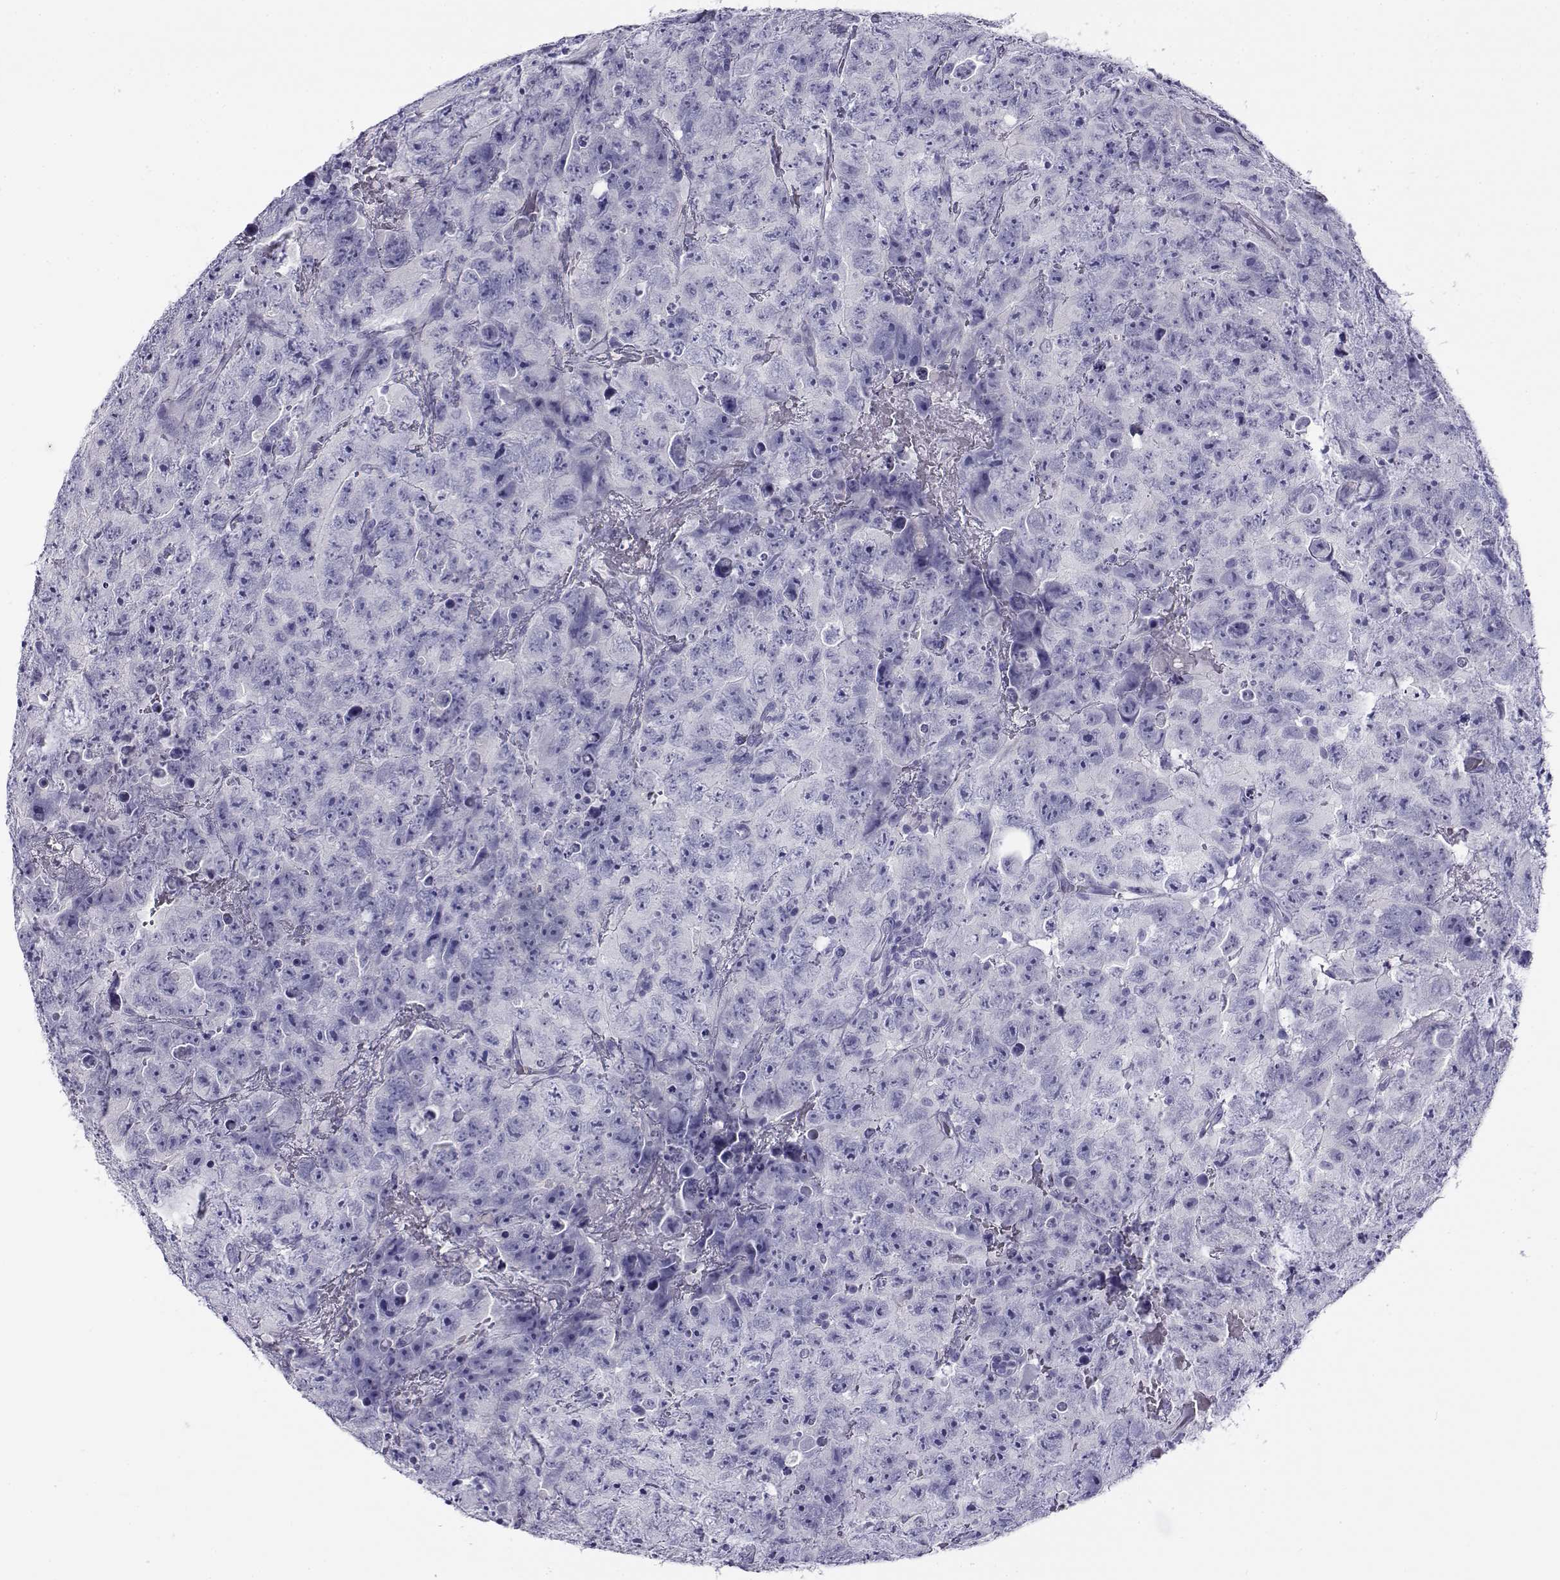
{"staining": {"intensity": "negative", "quantity": "none", "location": "none"}, "tissue": "testis cancer", "cell_type": "Tumor cells", "image_type": "cancer", "snomed": [{"axis": "morphology", "description": "Carcinoma, Embryonal, NOS"}, {"axis": "topography", "description": "Testis"}], "caption": "Immunohistochemical staining of testis embryonal carcinoma displays no significant staining in tumor cells.", "gene": "CABS1", "patient": {"sex": "male", "age": 24}}